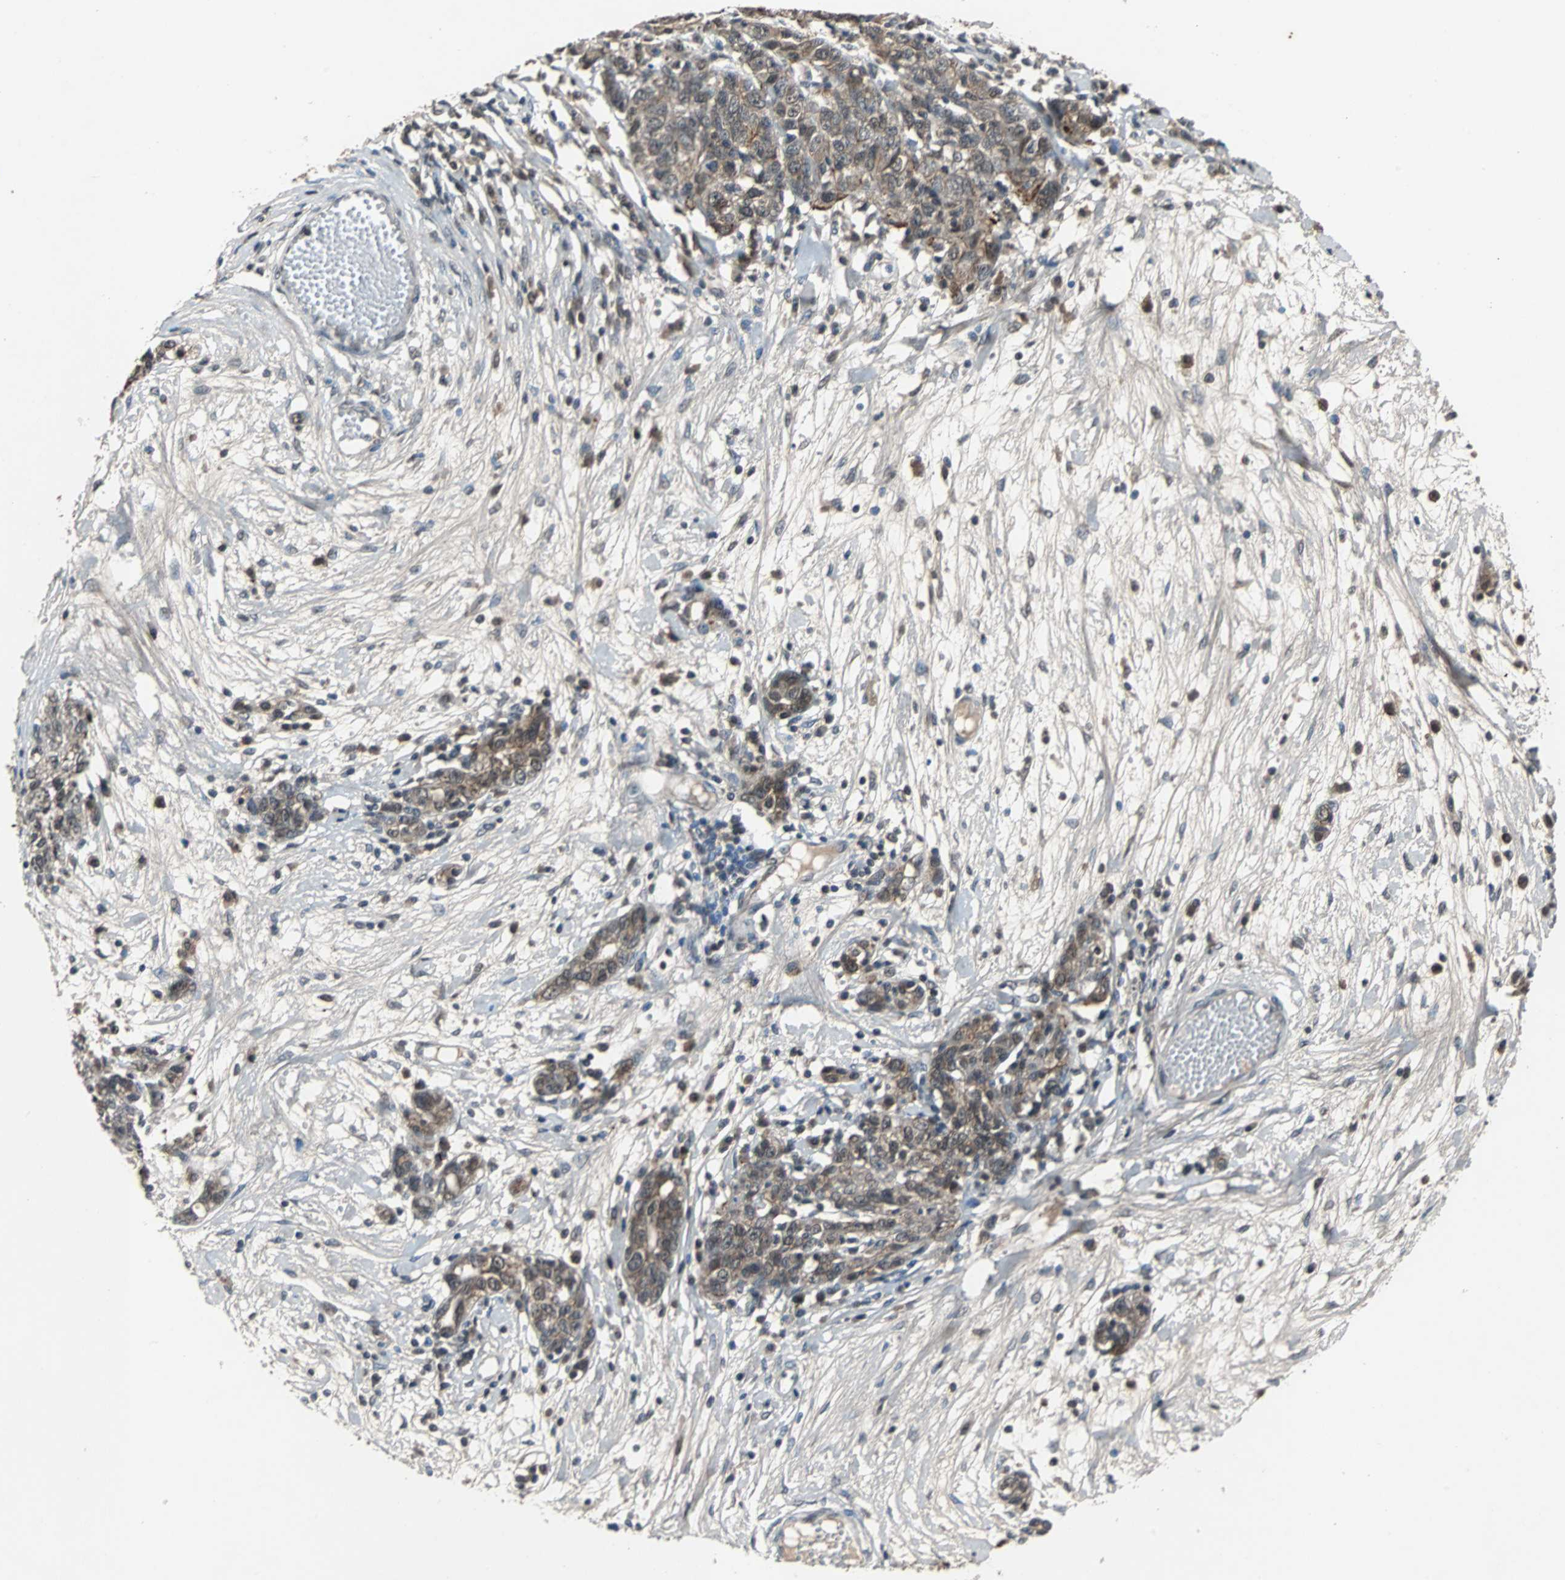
{"staining": {"intensity": "weak", "quantity": ">75%", "location": "cytoplasmic/membranous"}, "tissue": "ovarian cancer", "cell_type": "Tumor cells", "image_type": "cancer", "snomed": [{"axis": "morphology", "description": "Cystadenocarcinoma, serous, NOS"}, {"axis": "topography", "description": "Ovary"}], "caption": "Weak cytoplasmic/membranous staining for a protein is present in about >75% of tumor cells of ovarian cancer using IHC.", "gene": "LSR", "patient": {"sex": "female", "age": 71}}